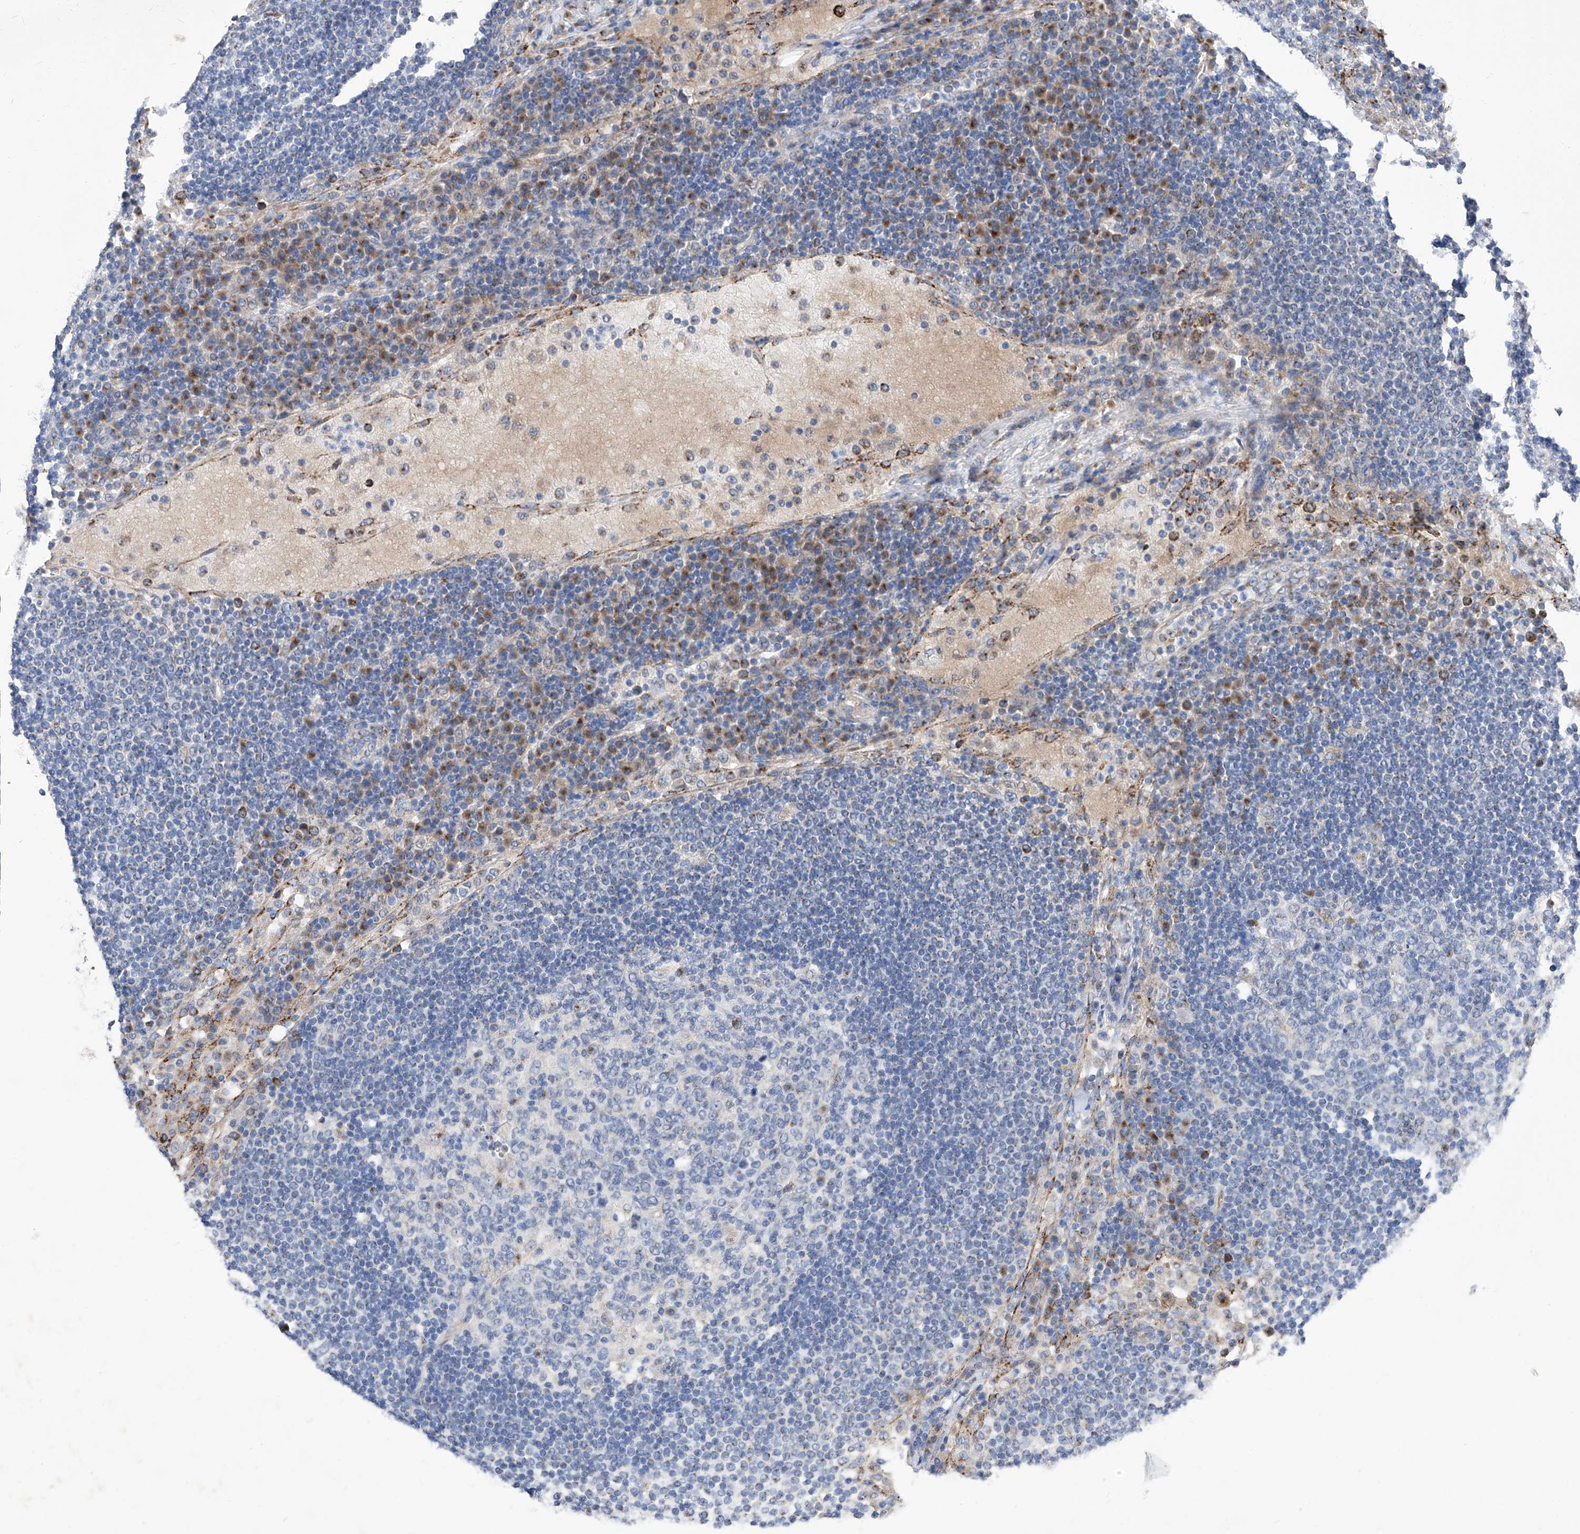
{"staining": {"intensity": "negative", "quantity": "none", "location": "none"}, "tissue": "lymph node", "cell_type": "Germinal center cells", "image_type": "normal", "snomed": [{"axis": "morphology", "description": "Normal tissue, NOS"}, {"axis": "topography", "description": "Lymph node"}], "caption": "Immunohistochemistry (IHC) of unremarkable lymph node displays no expression in germinal center cells. Brightfield microscopy of IHC stained with DAB (3,3'-diaminobenzidine) (brown) and hematoxylin (blue), captured at high magnification.", "gene": "TJAP1", "patient": {"sex": "female", "age": 53}}